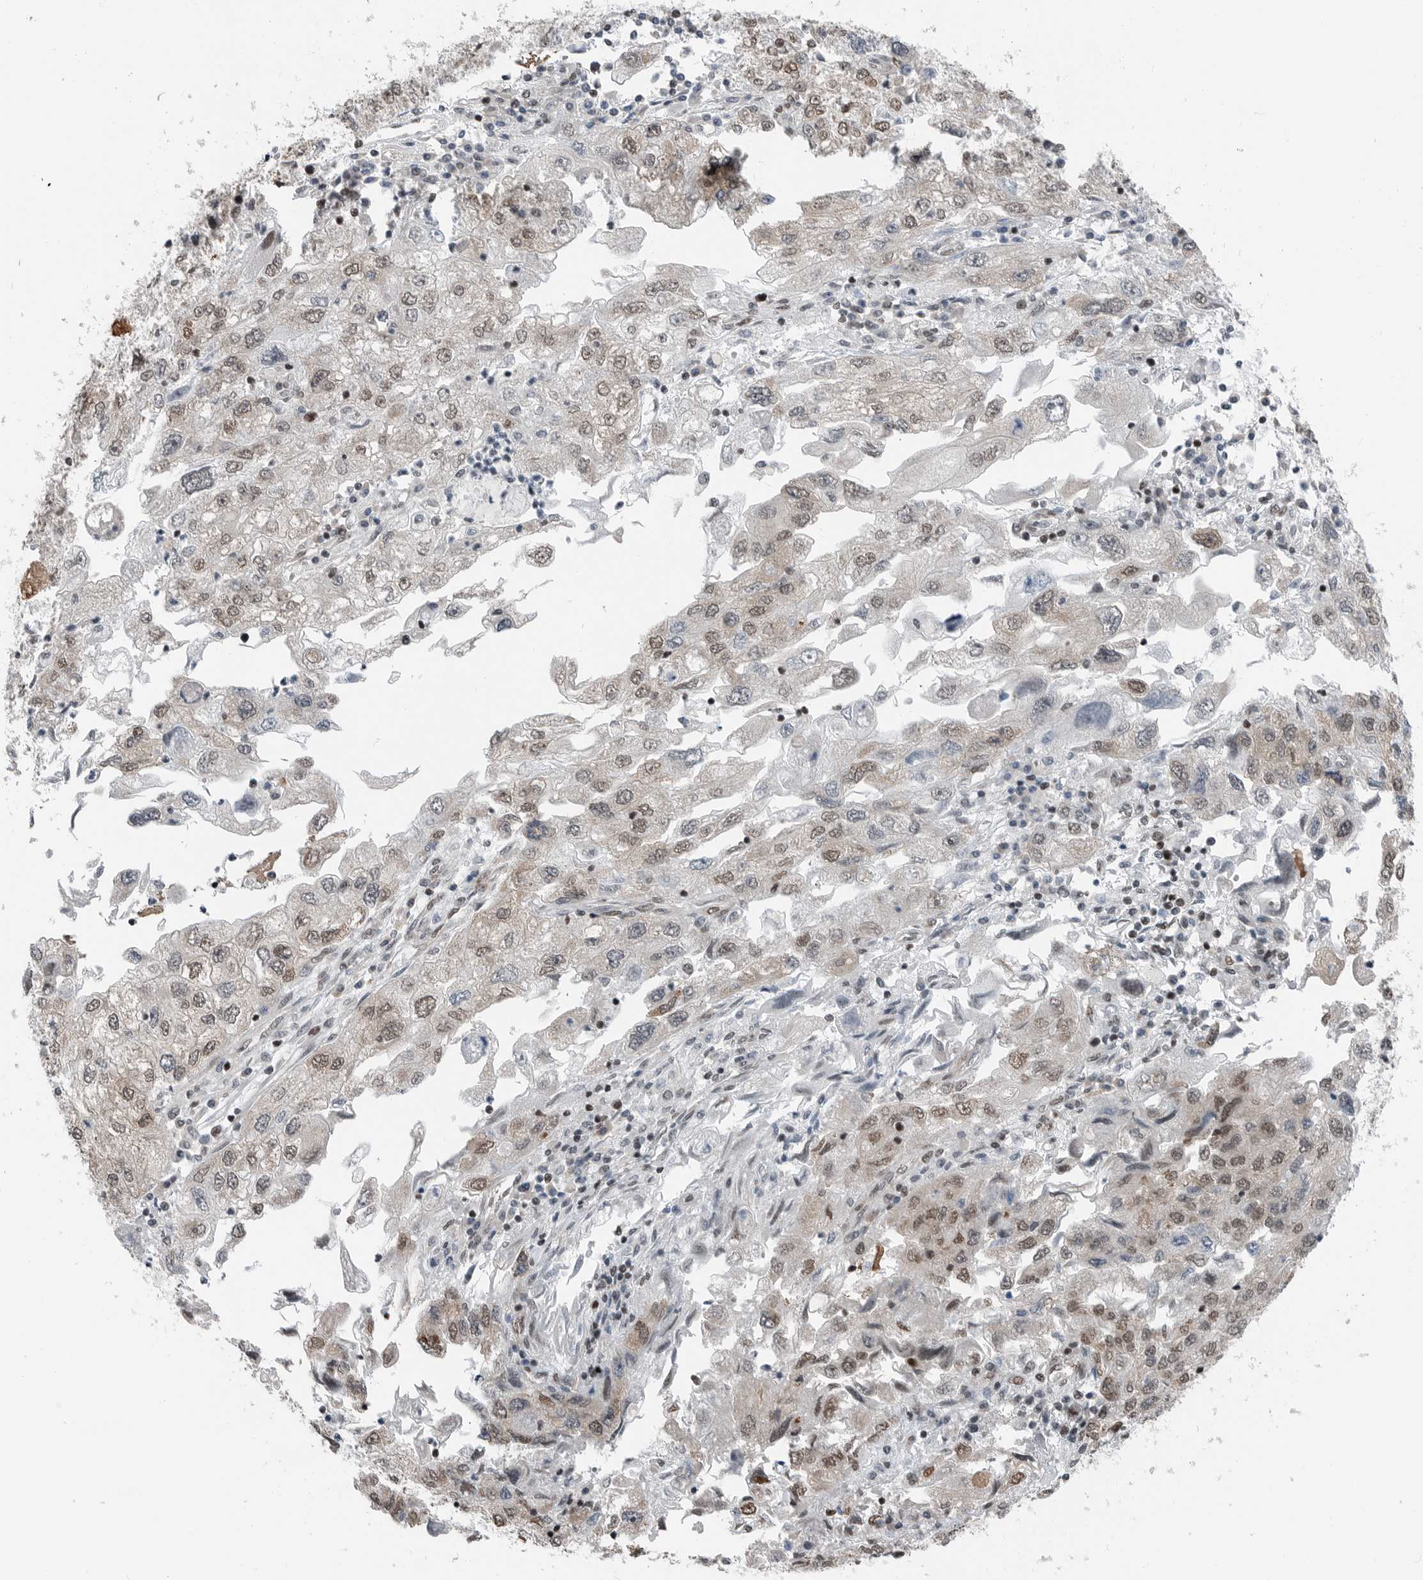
{"staining": {"intensity": "weak", "quantity": ">75%", "location": "nuclear"}, "tissue": "endometrial cancer", "cell_type": "Tumor cells", "image_type": "cancer", "snomed": [{"axis": "morphology", "description": "Adenocarcinoma, NOS"}, {"axis": "topography", "description": "Endometrium"}], "caption": "Human endometrial cancer (adenocarcinoma) stained with a protein marker reveals weak staining in tumor cells.", "gene": "BLZF1", "patient": {"sex": "female", "age": 49}}